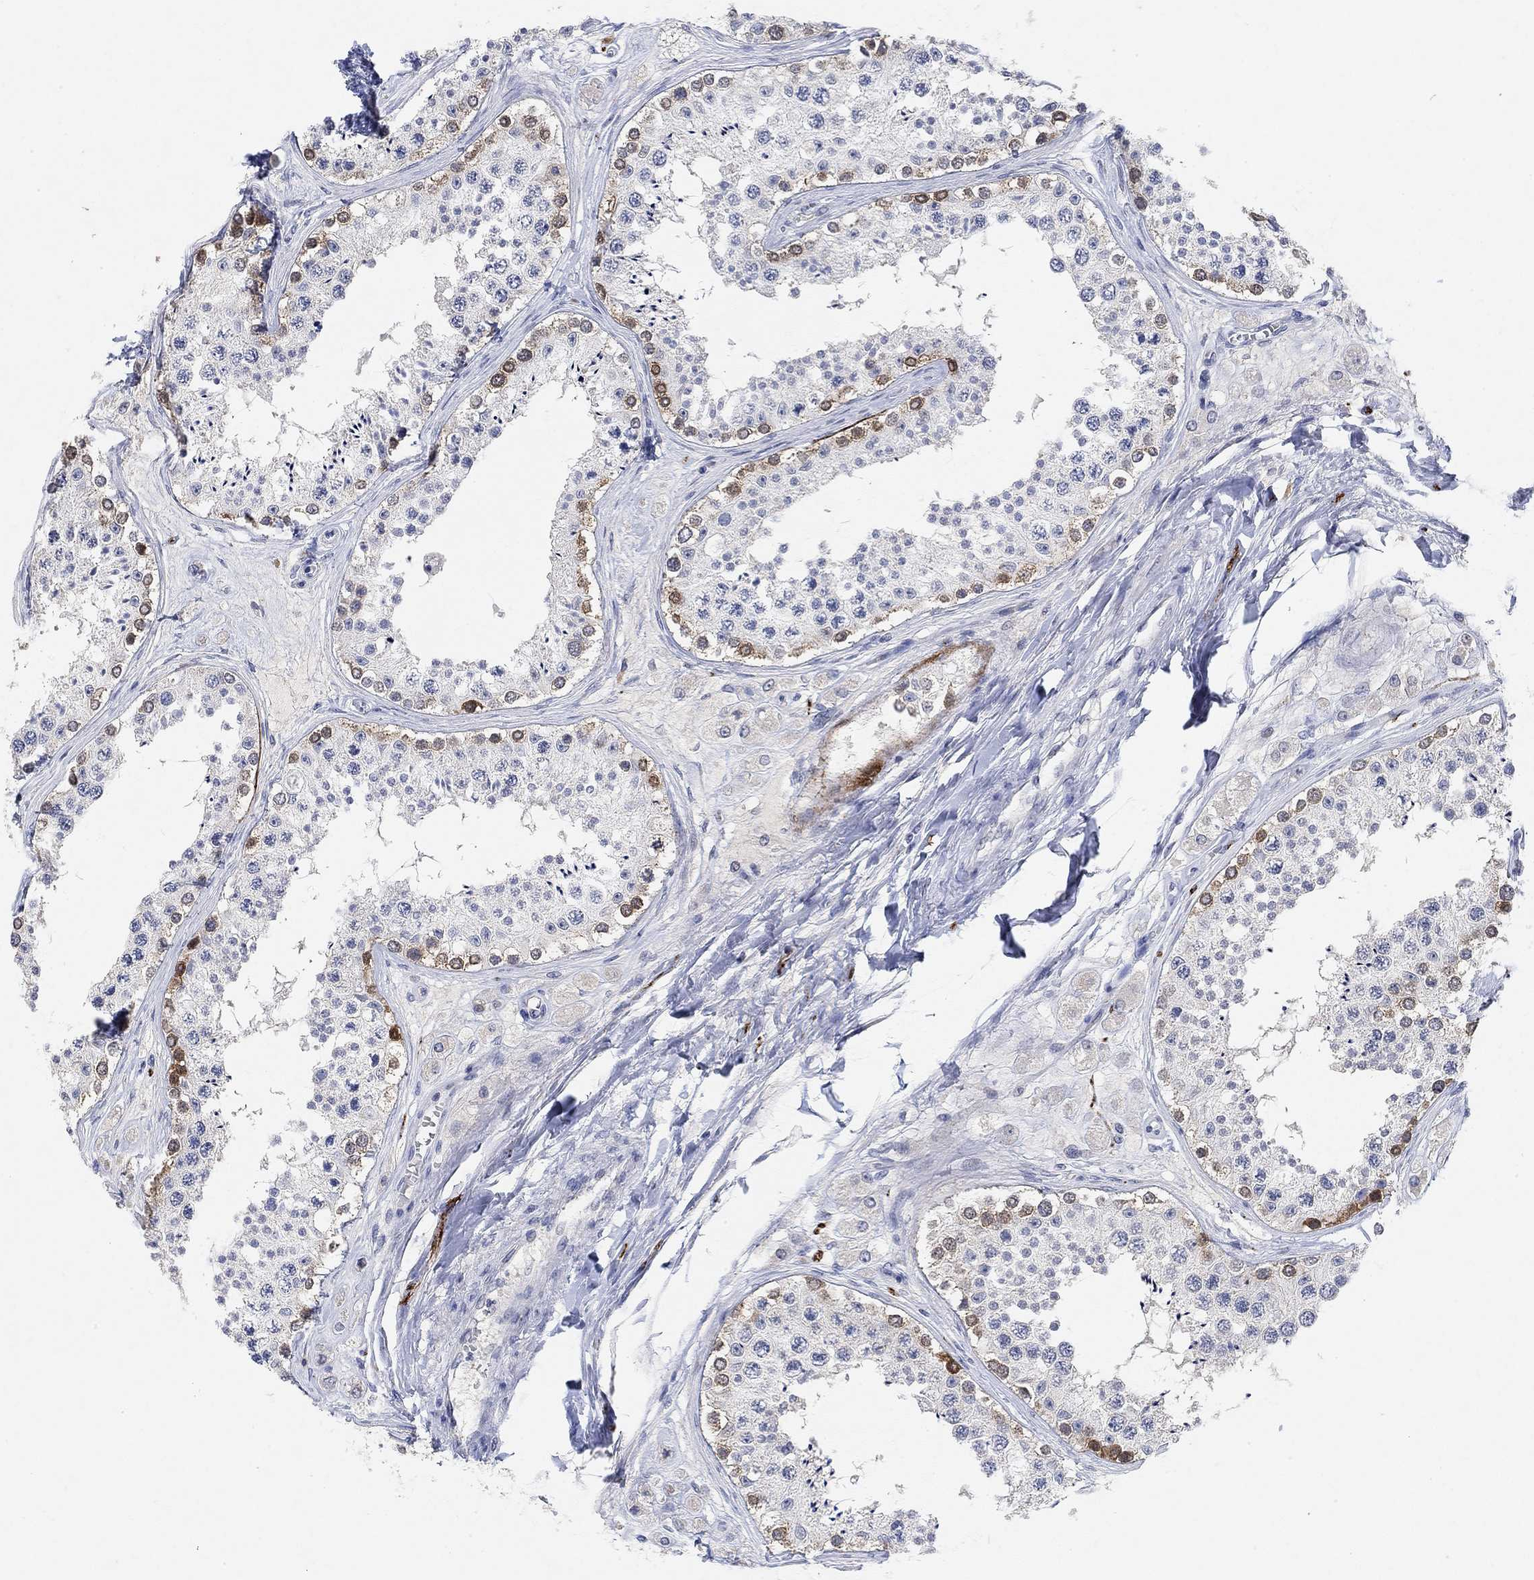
{"staining": {"intensity": "strong", "quantity": "<25%", "location": "cytoplasmic/membranous"}, "tissue": "testis", "cell_type": "Cells in seminiferous ducts", "image_type": "normal", "snomed": [{"axis": "morphology", "description": "Normal tissue, NOS"}, {"axis": "topography", "description": "Testis"}], "caption": "Cells in seminiferous ducts show strong cytoplasmic/membranous positivity in about <25% of cells in benign testis.", "gene": "VAT1L", "patient": {"sex": "male", "age": 25}}